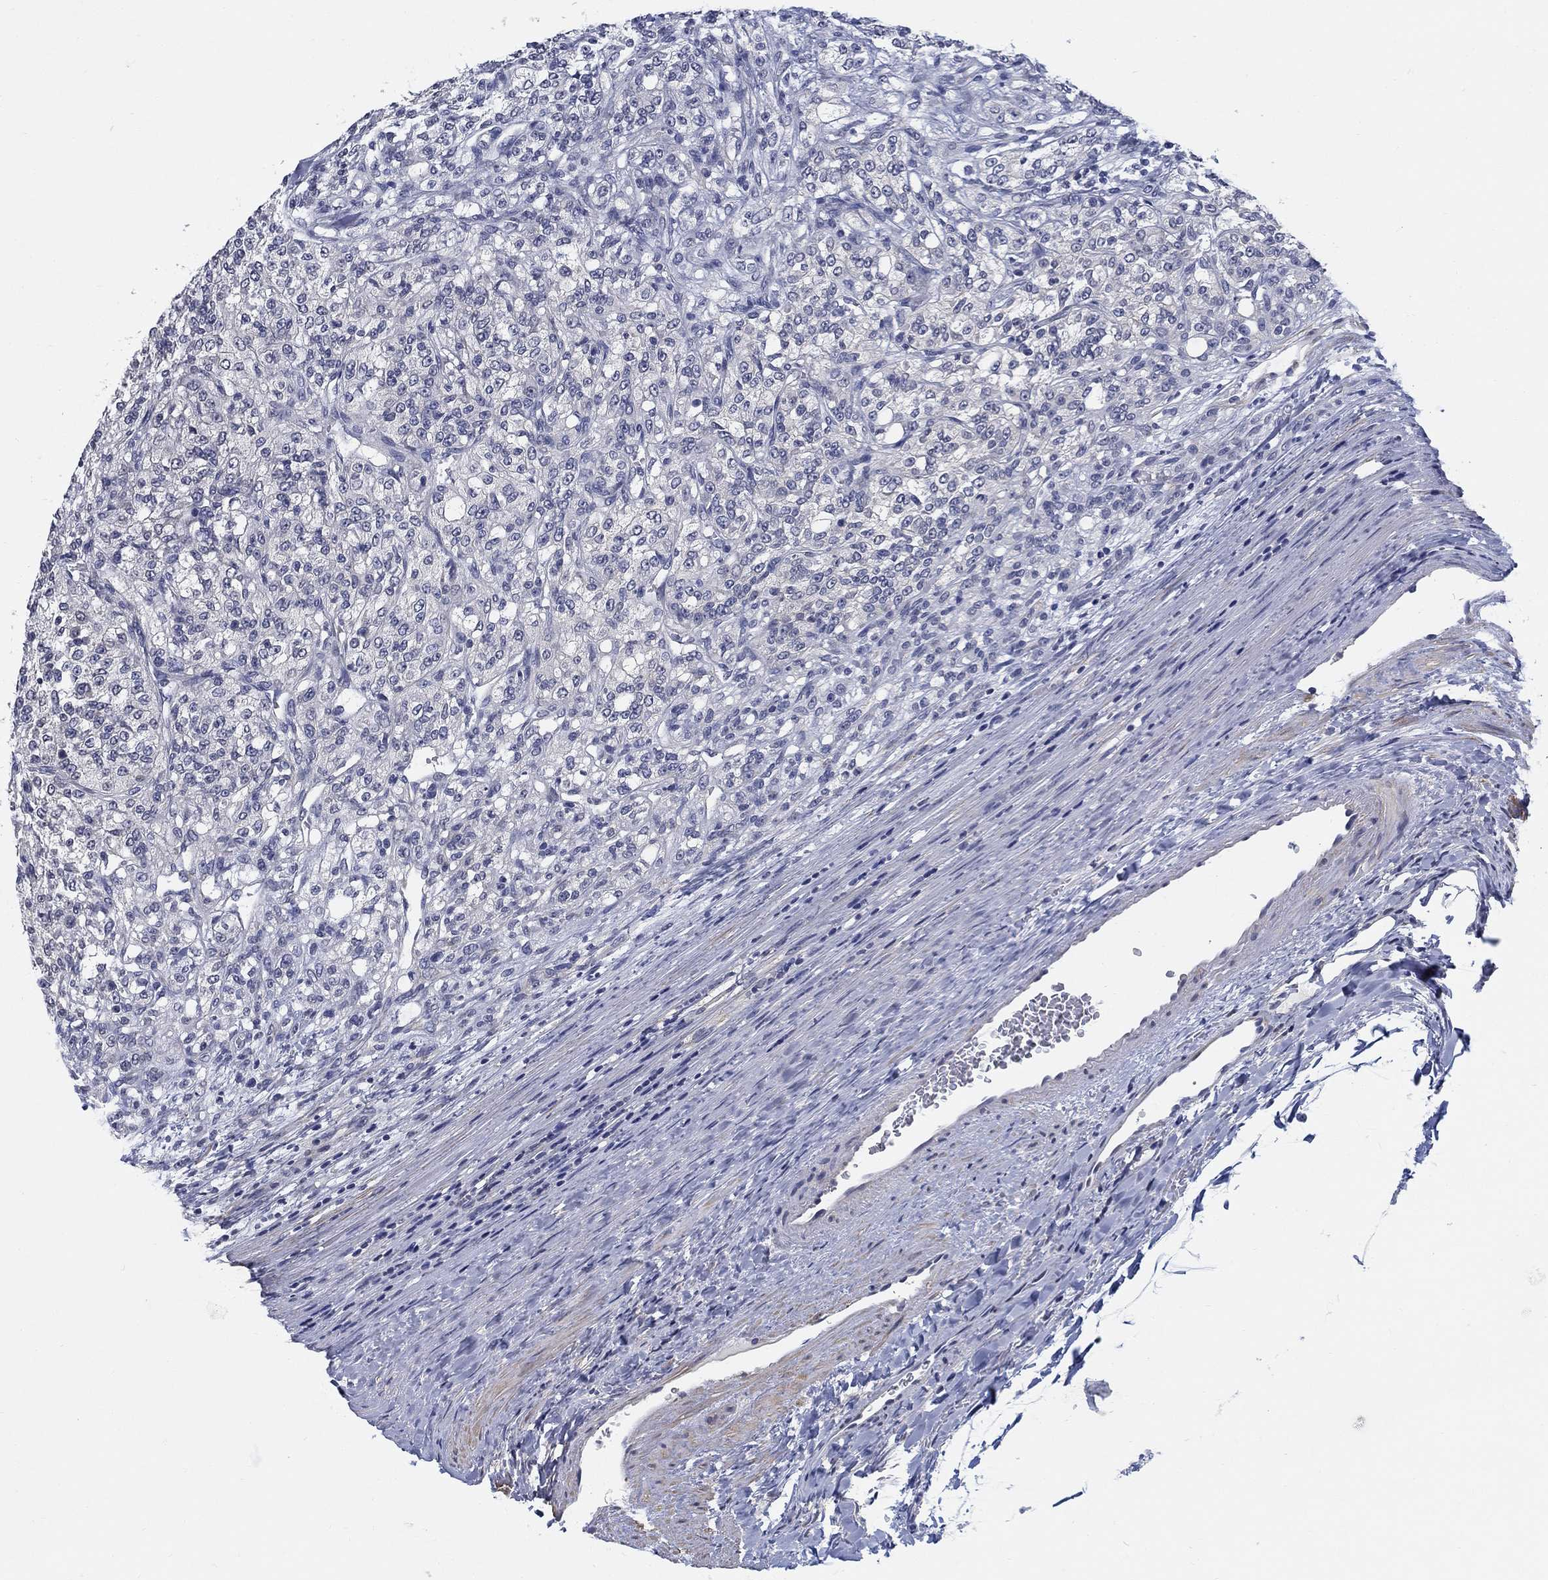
{"staining": {"intensity": "negative", "quantity": "none", "location": "none"}, "tissue": "renal cancer", "cell_type": "Tumor cells", "image_type": "cancer", "snomed": [{"axis": "morphology", "description": "Adenocarcinoma, NOS"}, {"axis": "topography", "description": "Kidney"}], "caption": "Human renal adenocarcinoma stained for a protein using immunohistochemistry exhibits no expression in tumor cells.", "gene": "OTUB2", "patient": {"sex": "female", "age": 63}}